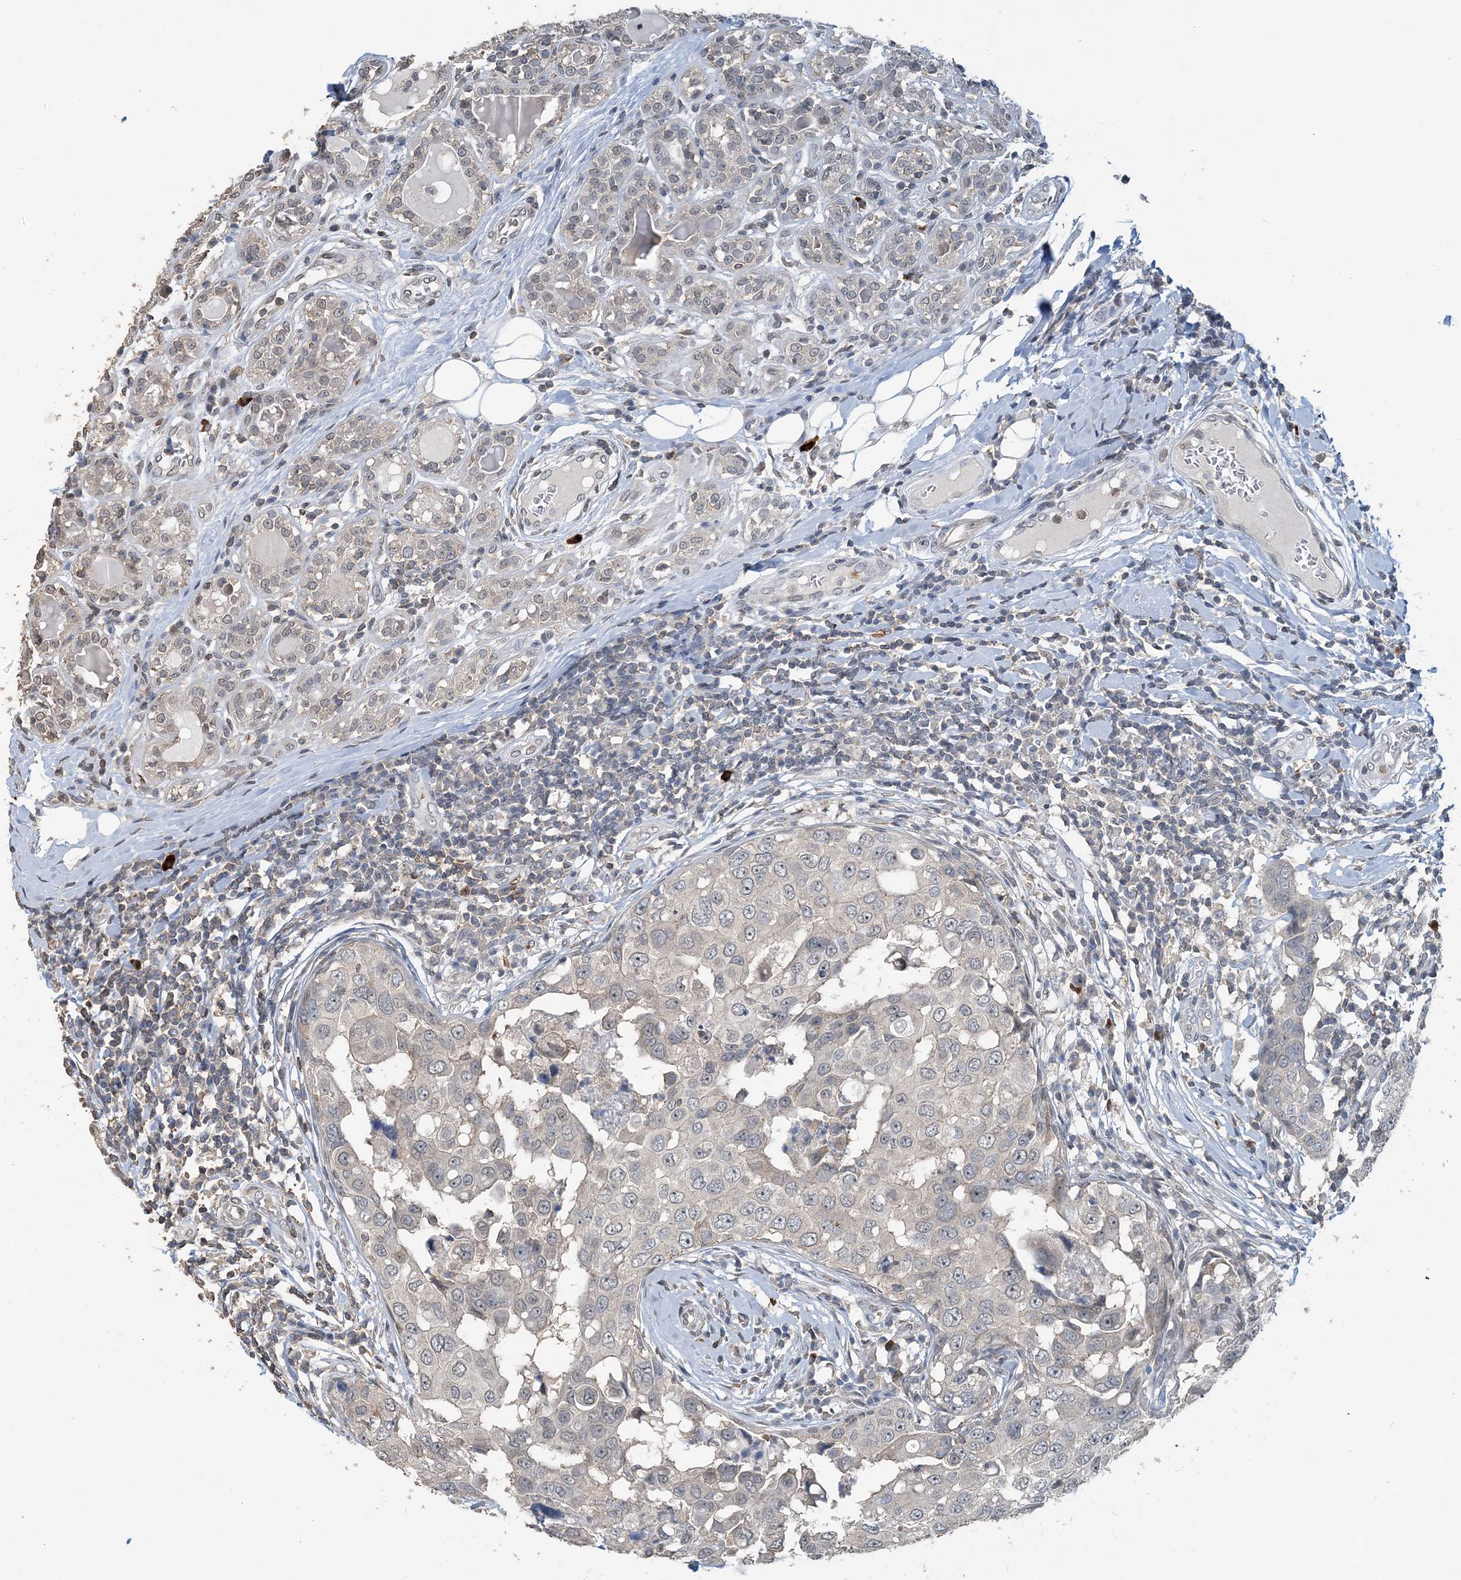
{"staining": {"intensity": "negative", "quantity": "none", "location": "none"}, "tissue": "breast cancer", "cell_type": "Tumor cells", "image_type": "cancer", "snomed": [{"axis": "morphology", "description": "Duct carcinoma"}, {"axis": "topography", "description": "Breast"}], "caption": "Intraductal carcinoma (breast) was stained to show a protein in brown. There is no significant staining in tumor cells.", "gene": "FAM110A", "patient": {"sex": "female", "age": 27}}